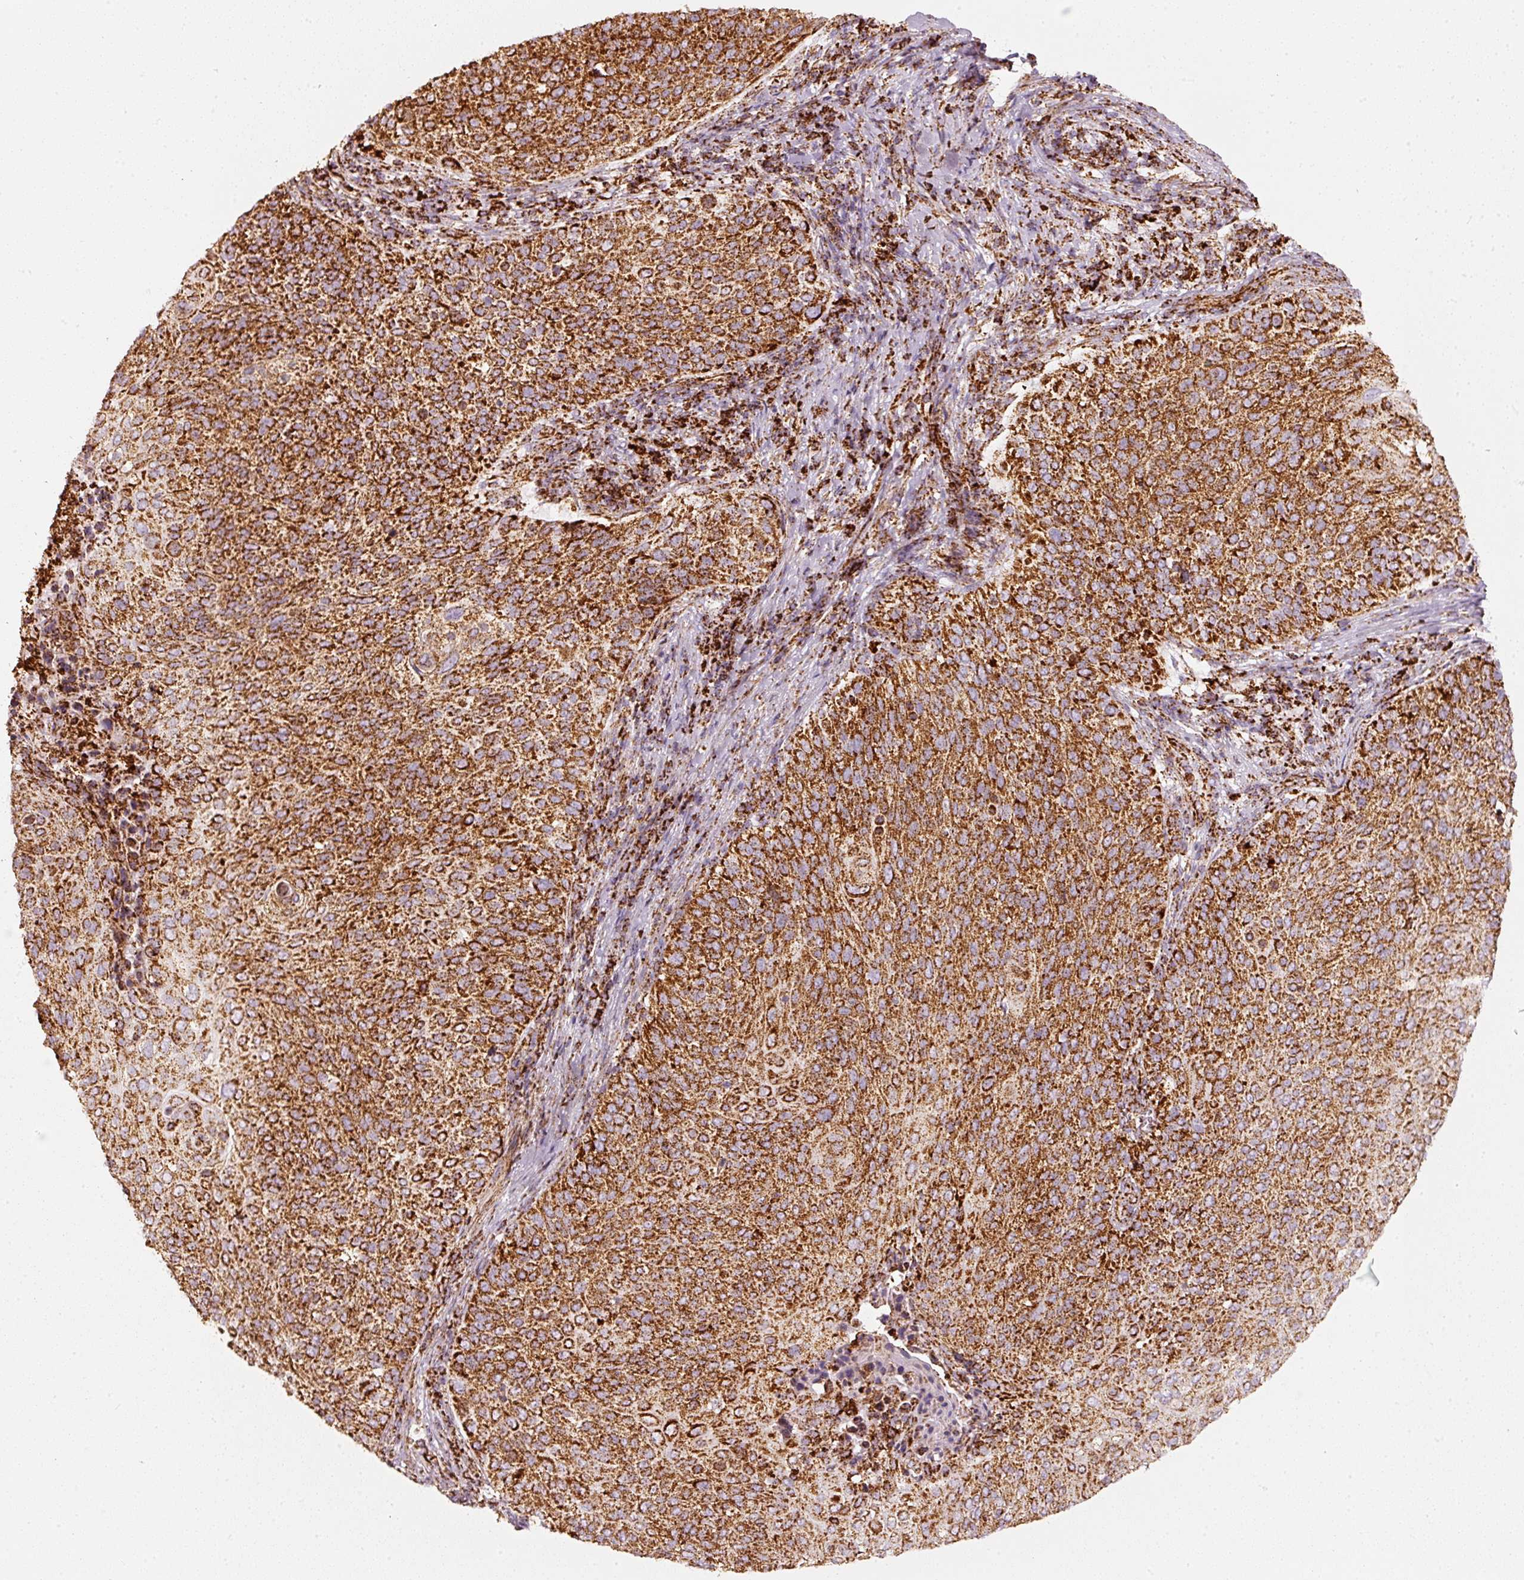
{"staining": {"intensity": "strong", "quantity": ">75%", "location": "cytoplasmic/membranous"}, "tissue": "cervical cancer", "cell_type": "Tumor cells", "image_type": "cancer", "snomed": [{"axis": "morphology", "description": "Squamous cell carcinoma, NOS"}, {"axis": "topography", "description": "Cervix"}], "caption": "Immunohistochemical staining of human squamous cell carcinoma (cervical) reveals strong cytoplasmic/membranous protein staining in about >75% of tumor cells.", "gene": "UQCRC1", "patient": {"sex": "female", "age": 31}}